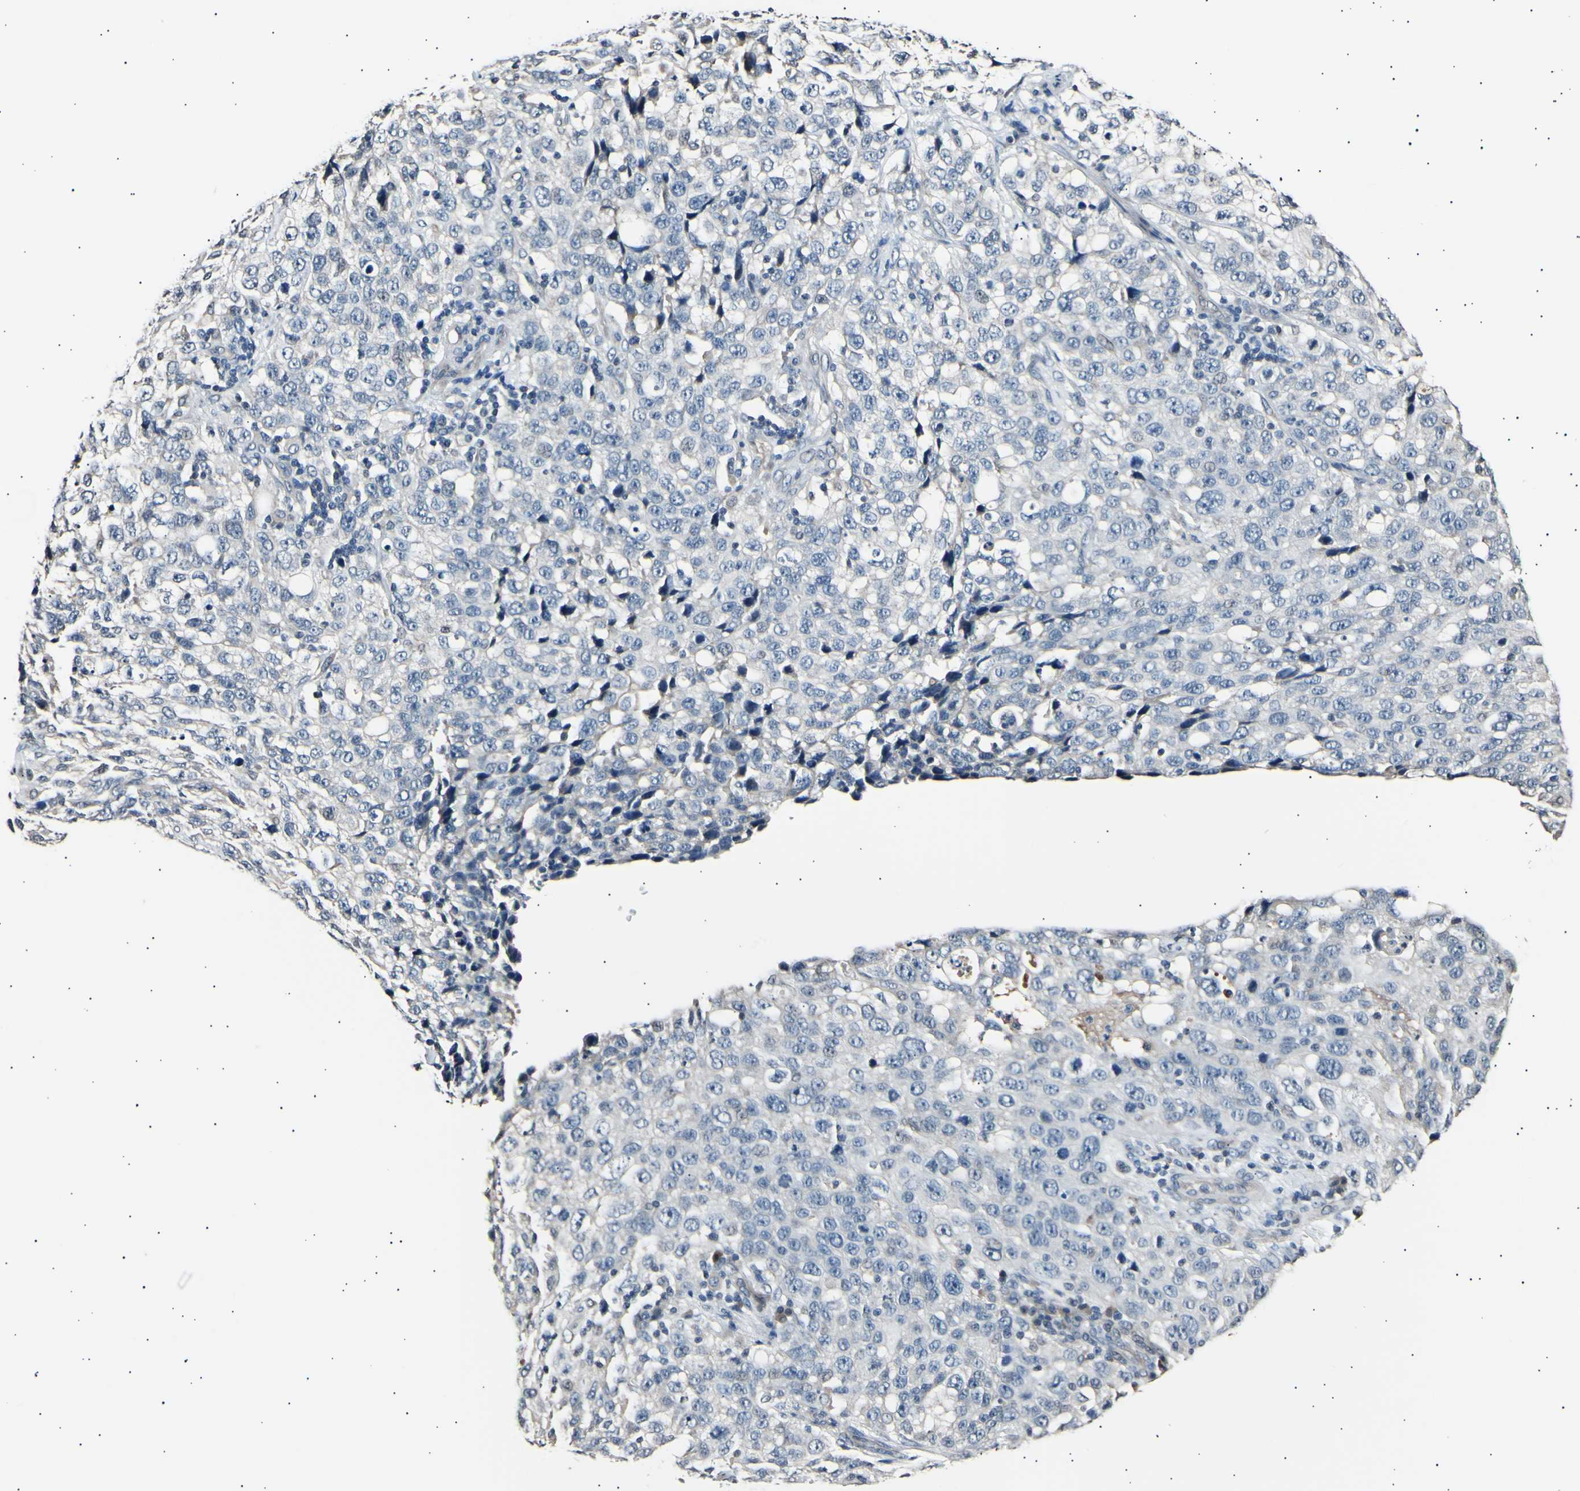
{"staining": {"intensity": "negative", "quantity": "none", "location": "none"}, "tissue": "stomach cancer", "cell_type": "Tumor cells", "image_type": "cancer", "snomed": [{"axis": "morphology", "description": "Normal tissue, NOS"}, {"axis": "morphology", "description": "Adenocarcinoma, NOS"}, {"axis": "topography", "description": "Stomach"}], "caption": "An image of human stomach cancer is negative for staining in tumor cells.", "gene": "AK1", "patient": {"sex": "male", "age": 48}}